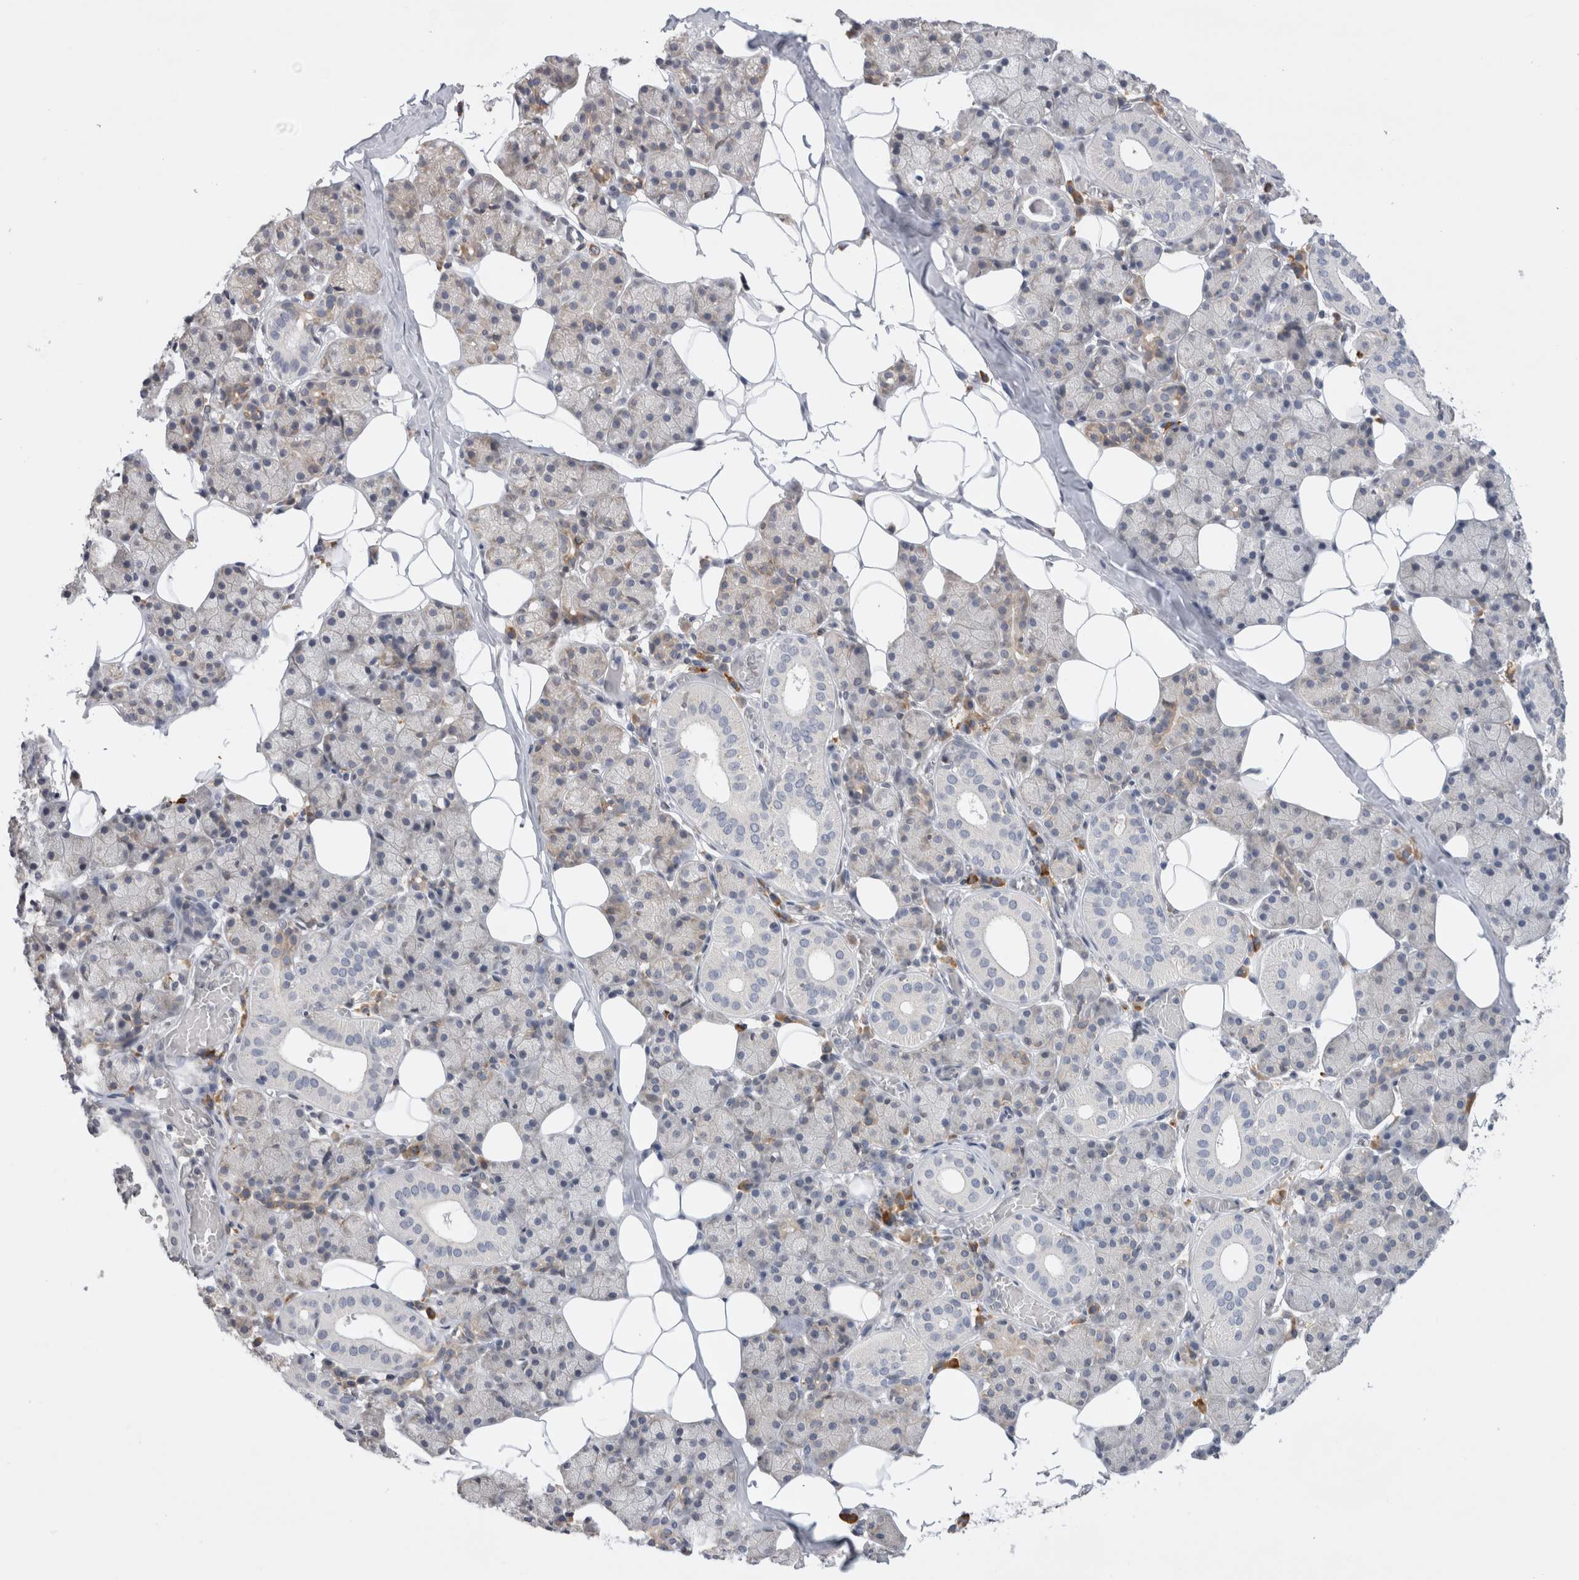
{"staining": {"intensity": "negative", "quantity": "none", "location": "none"}, "tissue": "salivary gland", "cell_type": "Glandular cells", "image_type": "normal", "snomed": [{"axis": "morphology", "description": "Normal tissue, NOS"}, {"axis": "topography", "description": "Salivary gland"}], "caption": "A photomicrograph of human salivary gland is negative for staining in glandular cells. (Stains: DAB (3,3'-diaminobenzidine) IHC with hematoxylin counter stain, Microscopy: brightfield microscopy at high magnification).", "gene": "VCPIP1", "patient": {"sex": "female", "age": 33}}